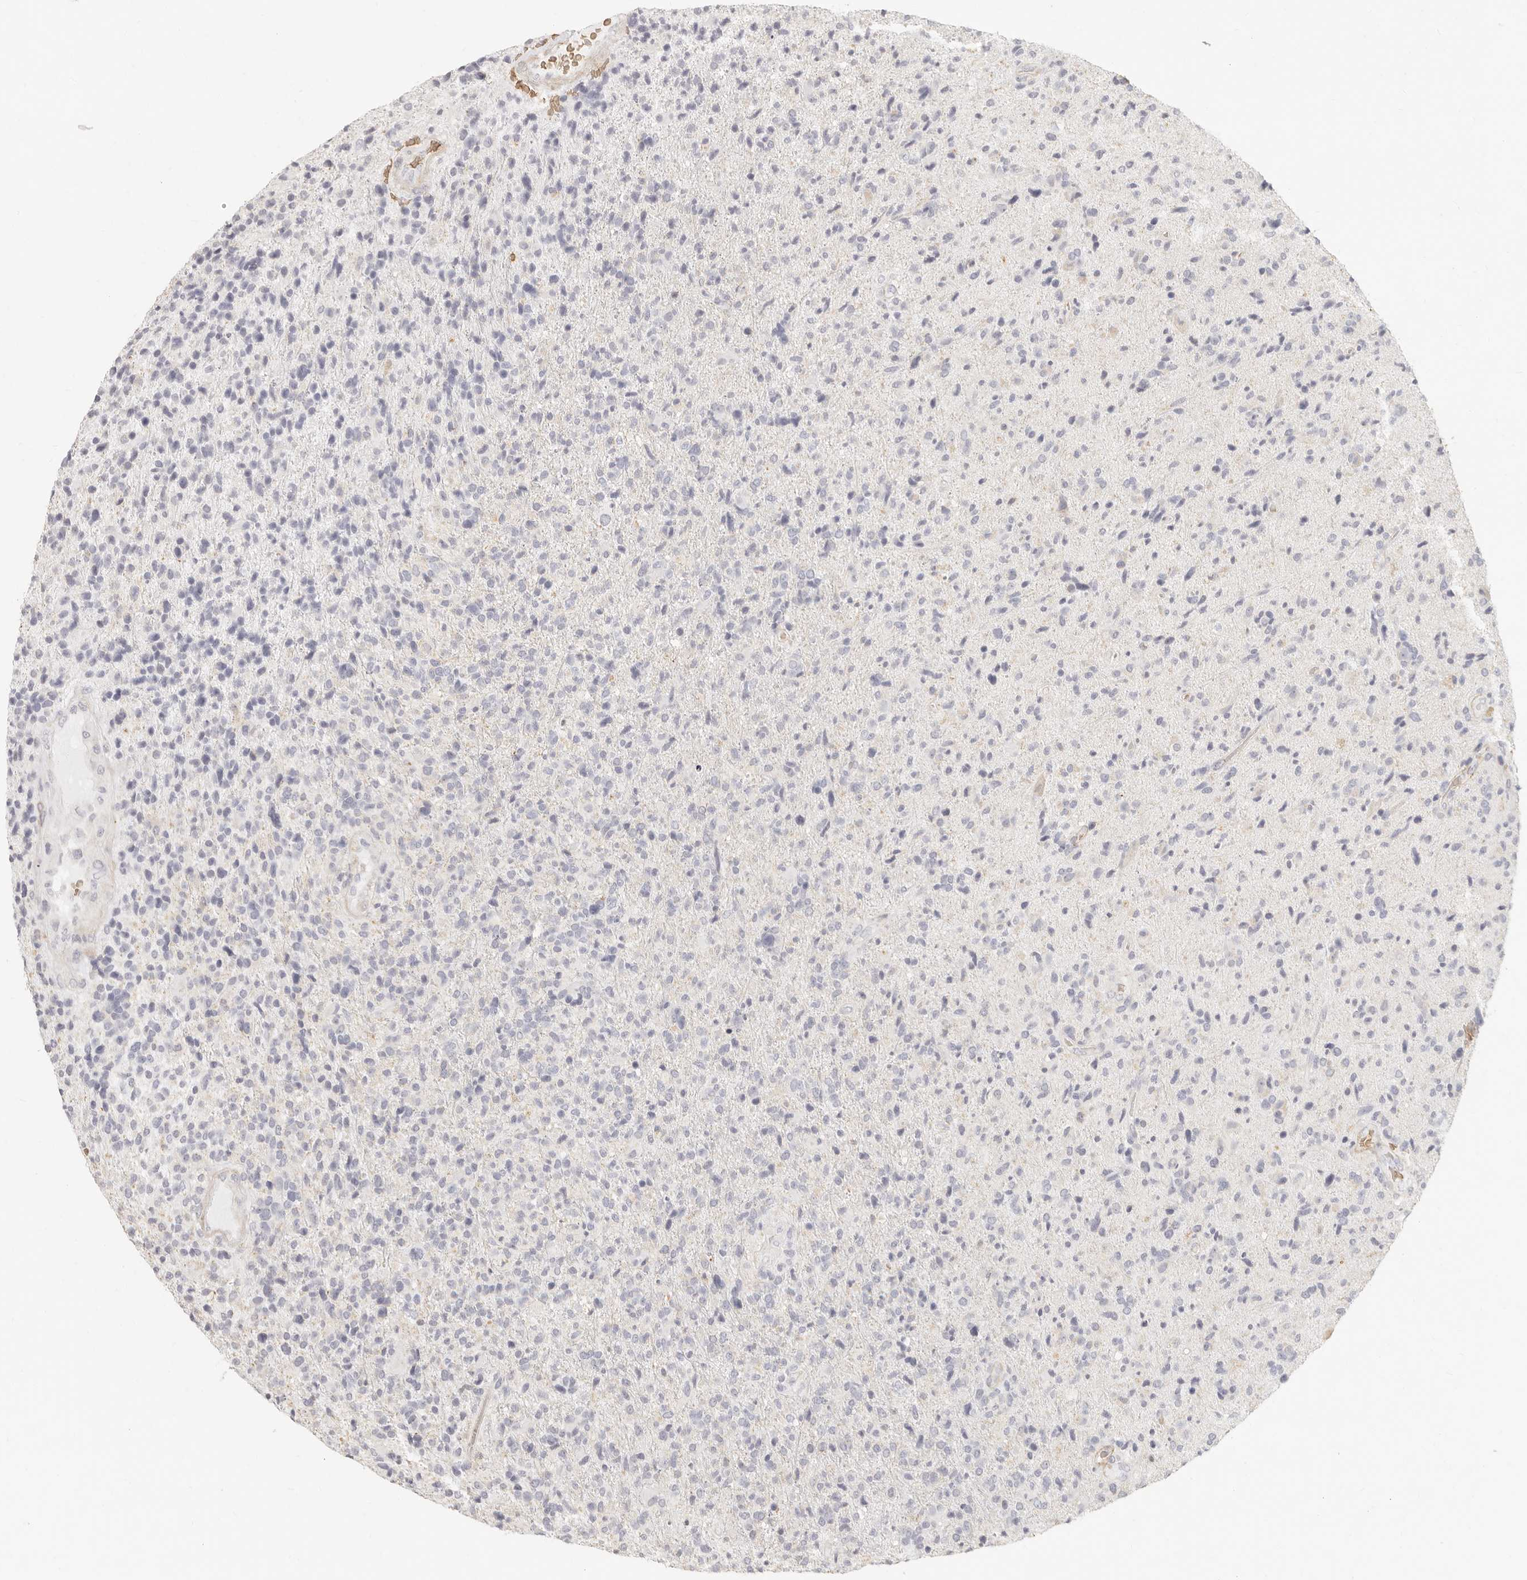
{"staining": {"intensity": "negative", "quantity": "none", "location": "none"}, "tissue": "glioma", "cell_type": "Tumor cells", "image_type": "cancer", "snomed": [{"axis": "morphology", "description": "Glioma, malignant, High grade"}, {"axis": "topography", "description": "Brain"}], "caption": "The photomicrograph displays no significant expression in tumor cells of malignant glioma (high-grade).", "gene": "NIBAN1", "patient": {"sex": "male", "age": 72}}